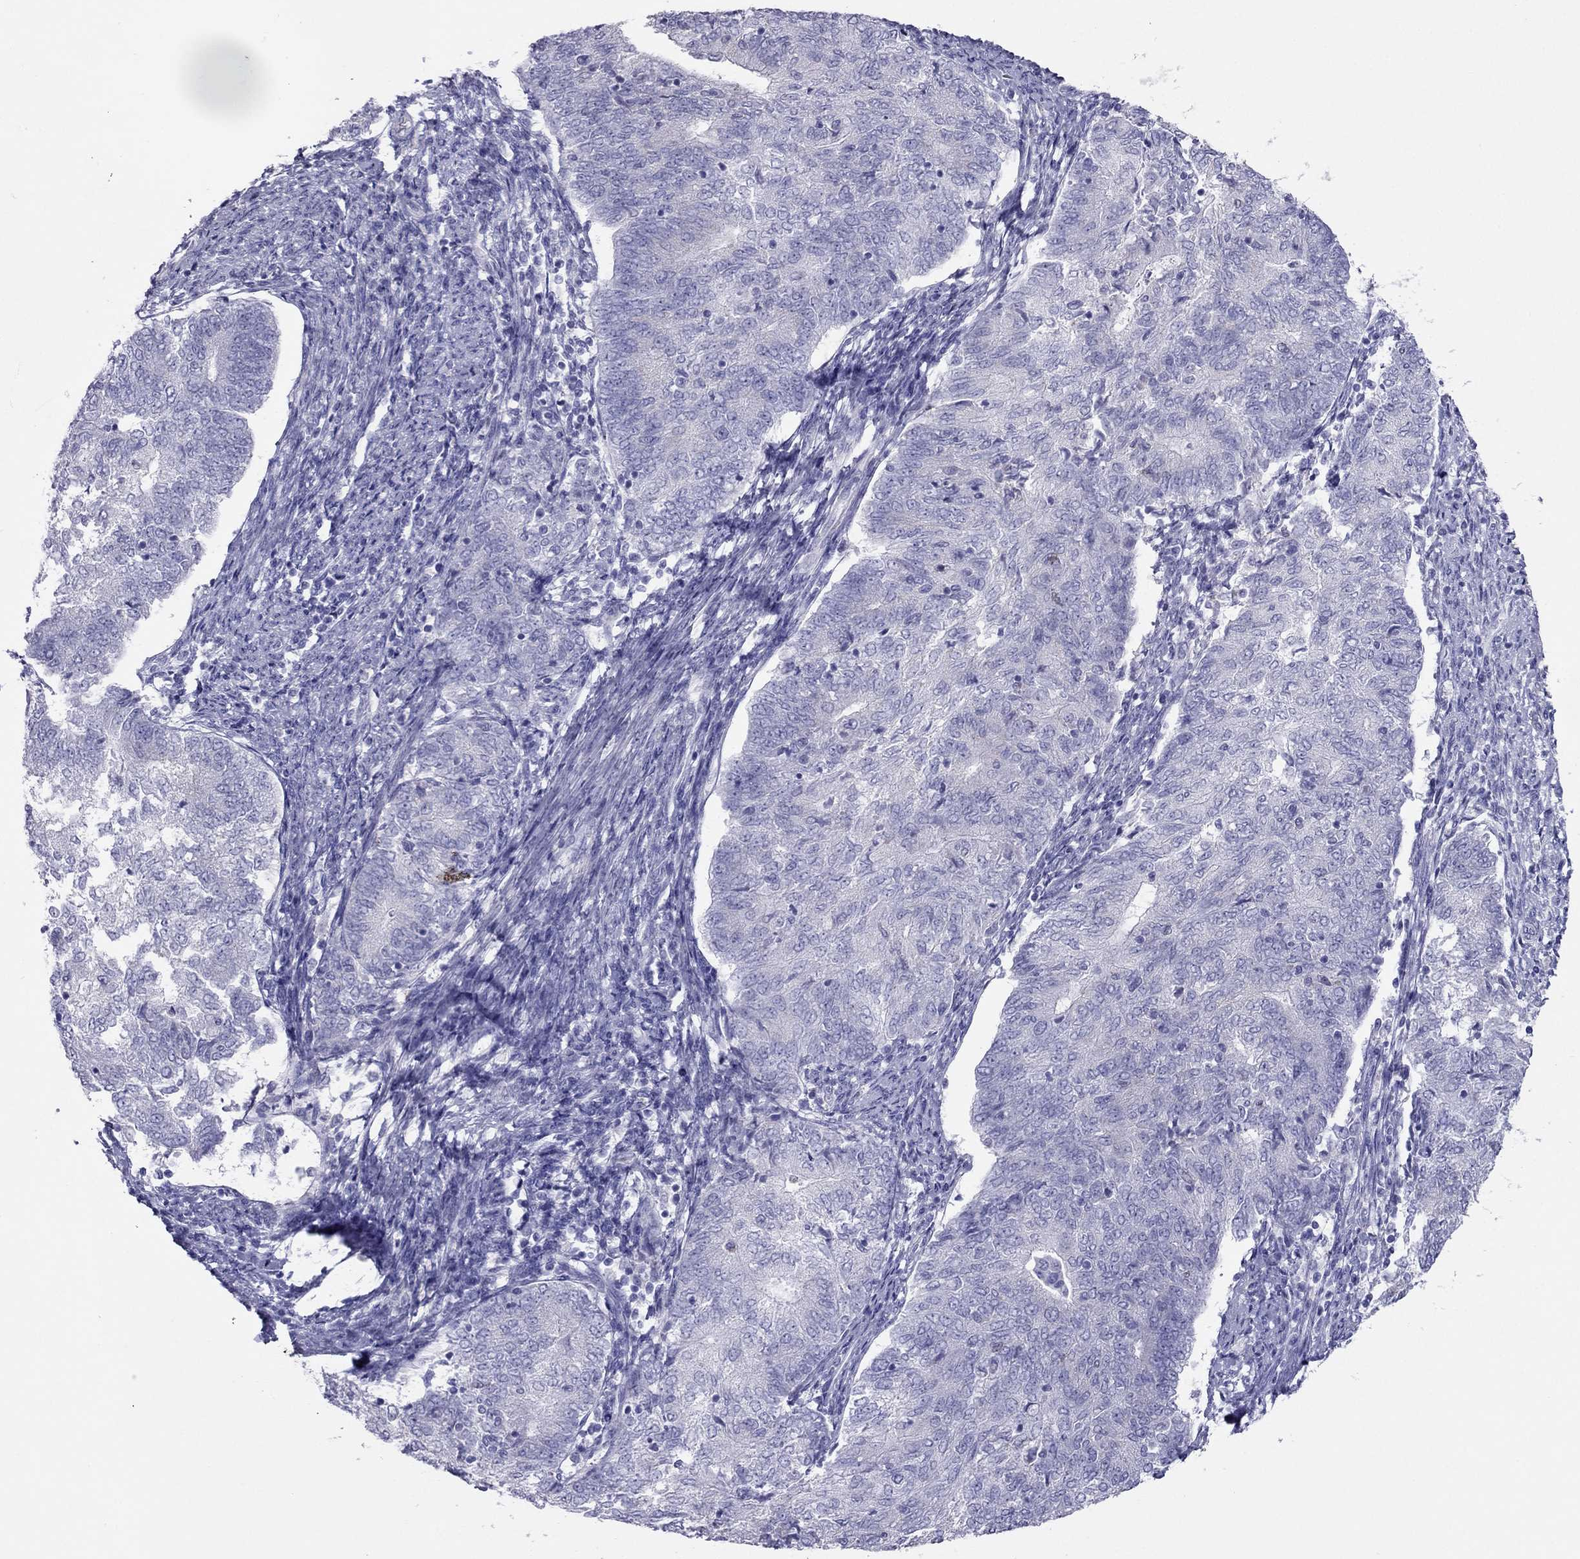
{"staining": {"intensity": "negative", "quantity": "none", "location": "none"}, "tissue": "endometrial cancer", "cell_type": "Tumor cells", "image_type": "cancer", "snomed": [{"axis": "morphology", "description": "Adenocarcinoma, NOS"}, {"axis": "topography", "description": "Endometrium"}], "caption": "There is no significant staining in tumor cells of endometrial cancer. (DAB (3,3'-diaminobenzidine) IHC visualized using brightfield microscopy, high magnification).", "gene": "MAEL", "patient": {"sex": "female", "age": 65}}